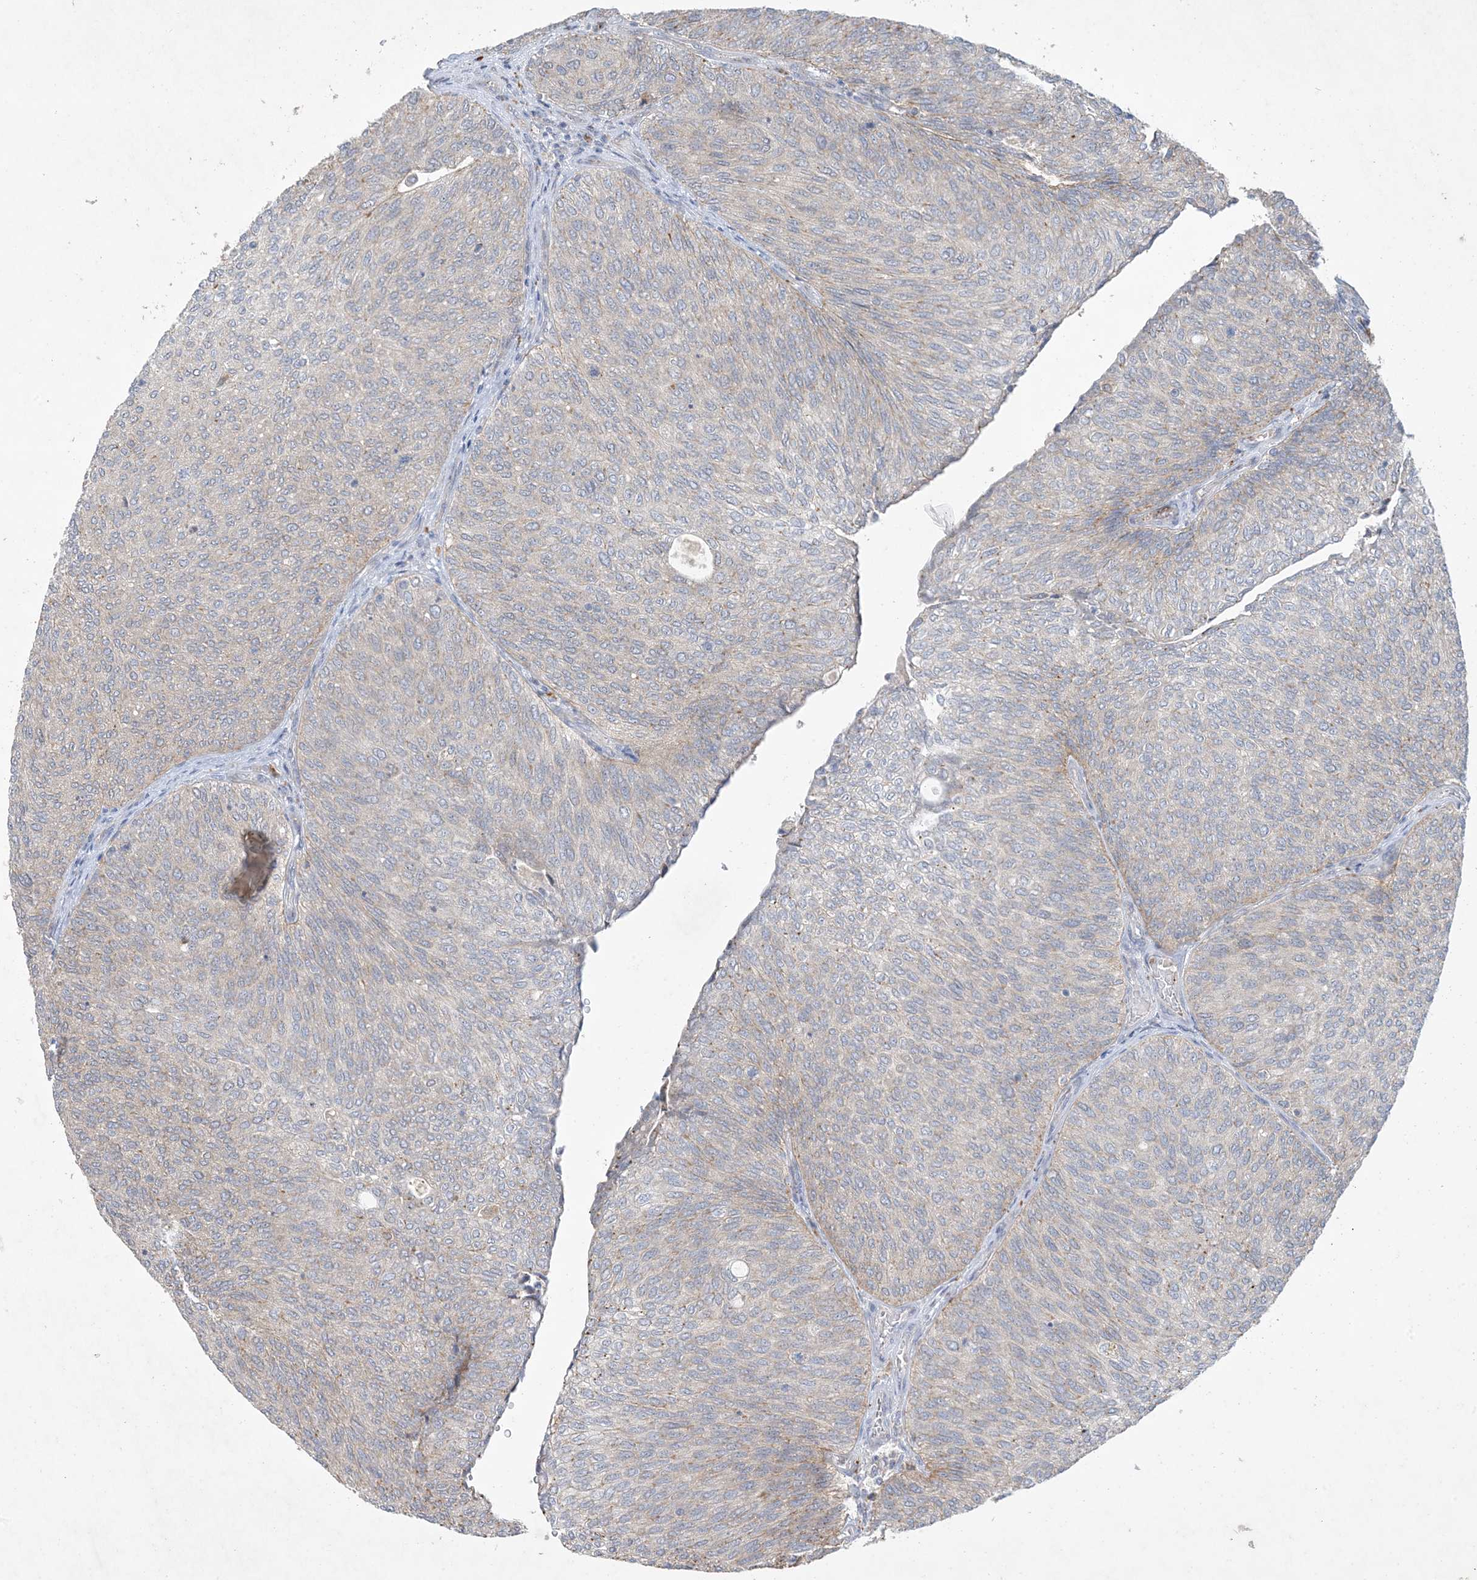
{"staining": {"intensity": "weak", "quantity": "<25%", "location": "cytoplasmic/membranous"}, "tissue": "urothelial cancer", "cell_type": "Tumor cells", "image_type": "cancer", "snomed": [{"axis": "morphology", "description": "Urothelial carcinoma, Low grade"}, {"axis": "topography", "description": "Urinary bladder"}], "caption": "DAB (3,3'-diaminobenzidine) immunohistochemical staining of urothelial cancer exhibits no significant staining in tumor cells.", "gene": "MRPS18A", "patient": {"sex": "female", "age": 79}}